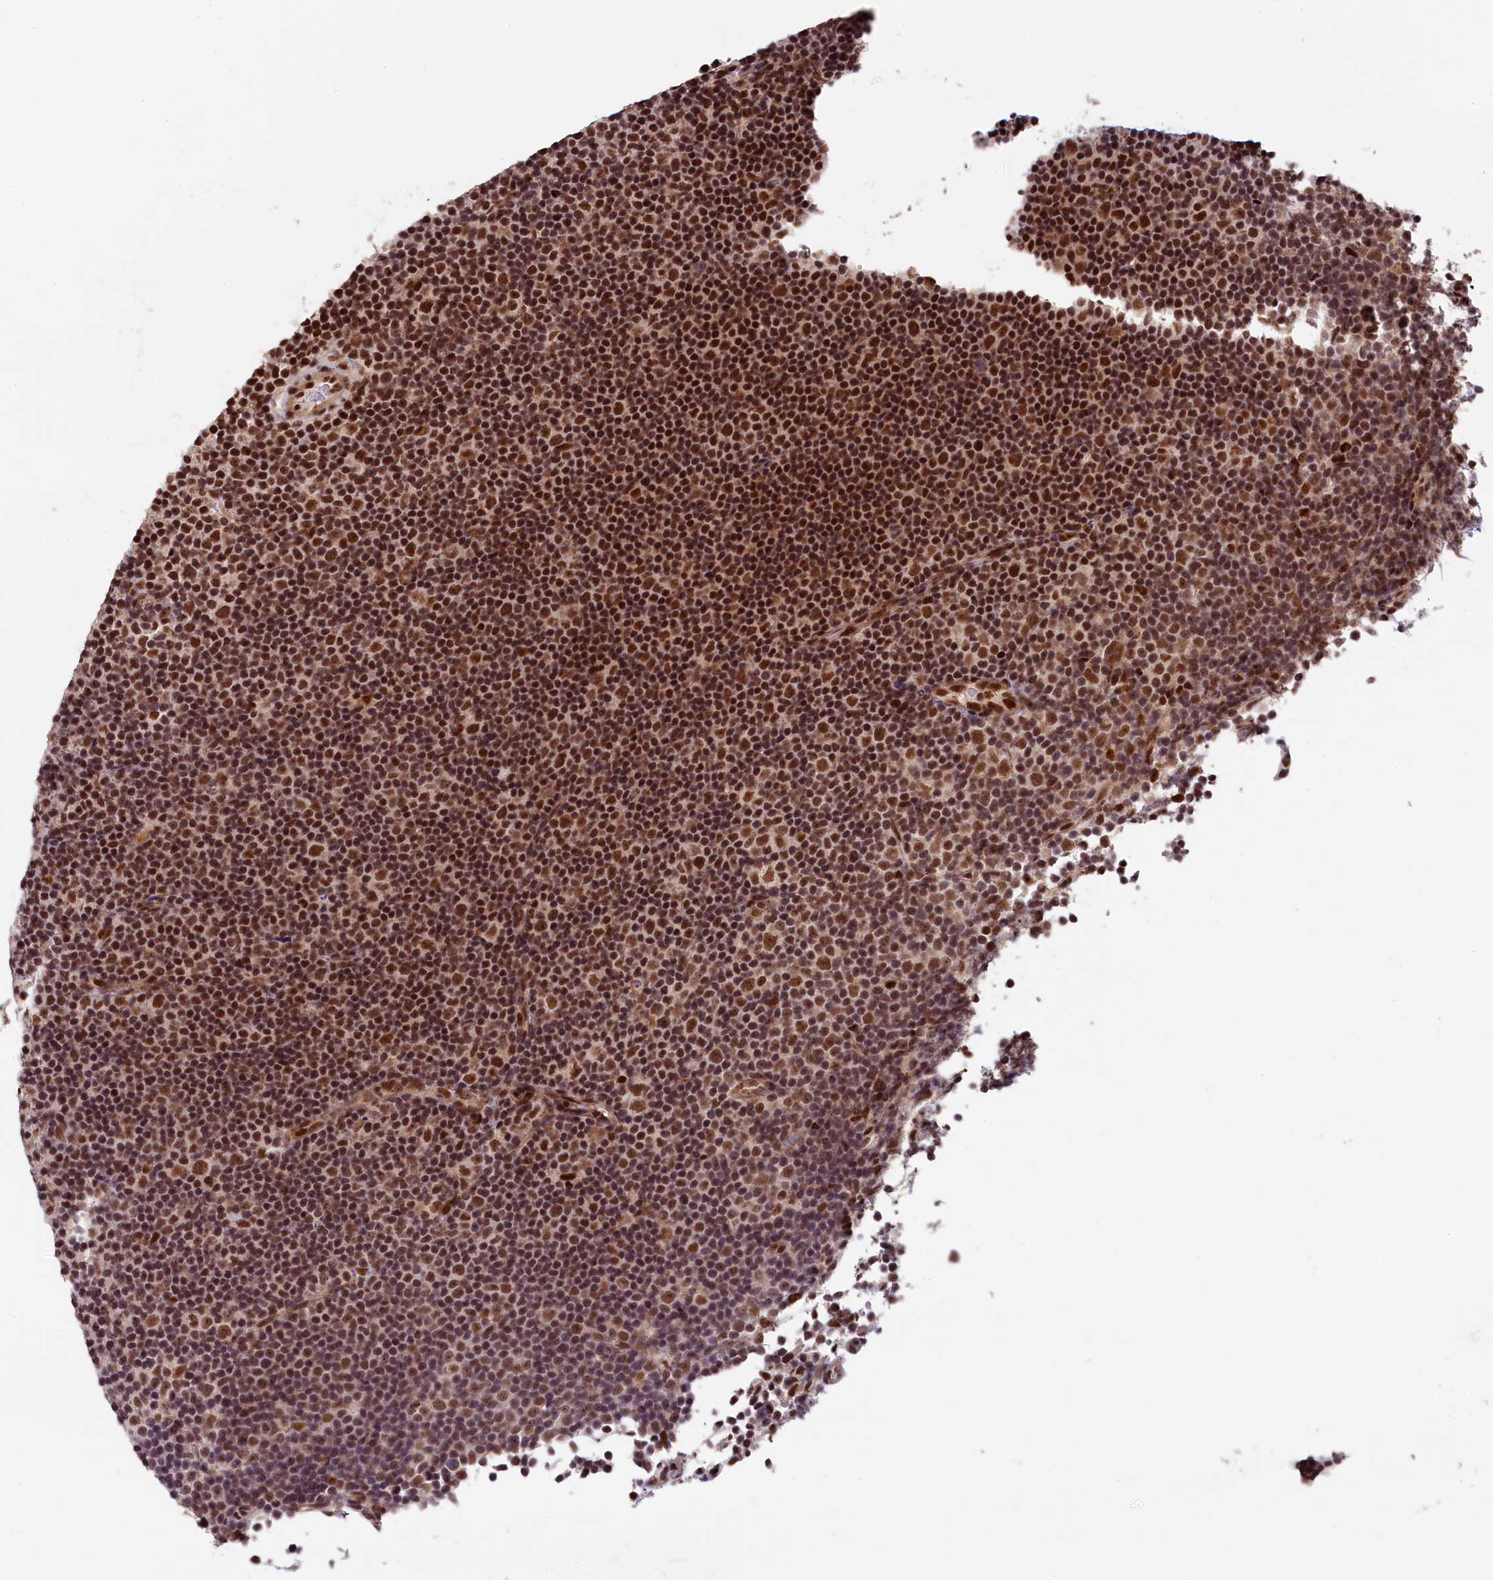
{"staining": {"intensity": "strong", "quantity": ">75%", "location": "nuclear"}, "tissue": "lymphoma", "cell_type": "Tumor cells", "image_type": "cancer", "snomed": [{"axis": "morphology", "description": "Malignant lymphoma, non-Hodgkin's type, Low grade"}, {"axis": "topography", "description": "Lymph node"}], "caption": "Immunohistochemistry (IHC) (DAB (3,3'-diaminobenzidine)) staining of lymphoma exhibits strong nuclear protein staining in approximately >75% of tumor cells.", "gene": "ADIG", "patient": {"sex": "female", "age": 67}}